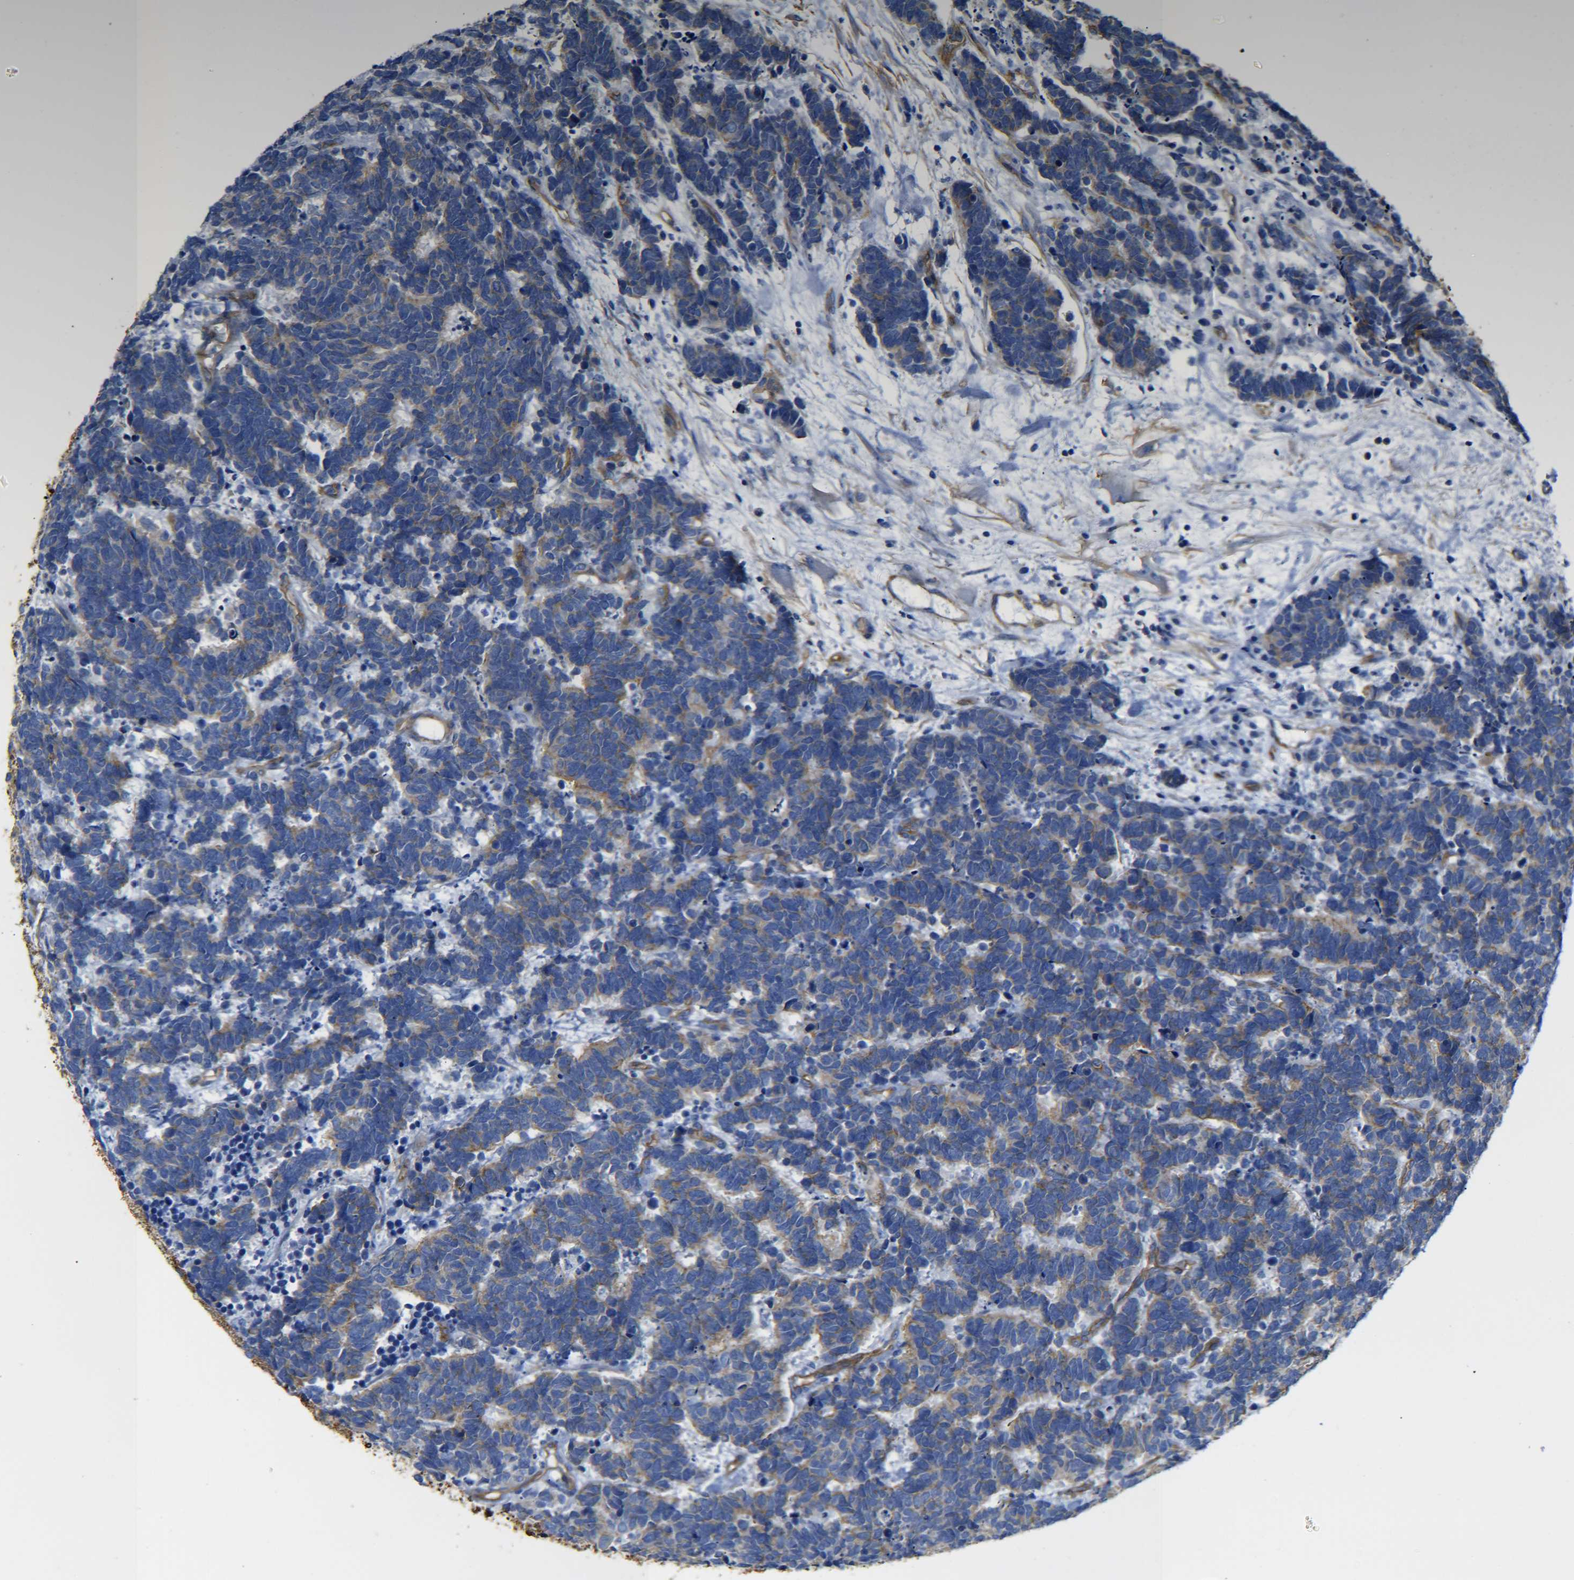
{"staining": {"intensity": "weak", "quantity": ">75%", "location": "cytoplasmic/membranous"}, "tissue": "carcinoid", "cell_type": "Tumor cells", "image_type": "cancer", "snomed": [{"axis": "morphology", "description": "Carcinoma, NOS"}, {"axis": "morphology", "description": "Carcinoid, malignant, NOS"}, {"axis": "topography", "description": "Urinary bladder"}], "caption": "This photomicrograph exhibits immunohistochemistry staining of human malignant carcinoid, with low weak cytoplasmic/membranous positivity in about >75% of tumor cells.", "gene": "SPTBN1", "patient": {"sex": "male", "age": 57}}